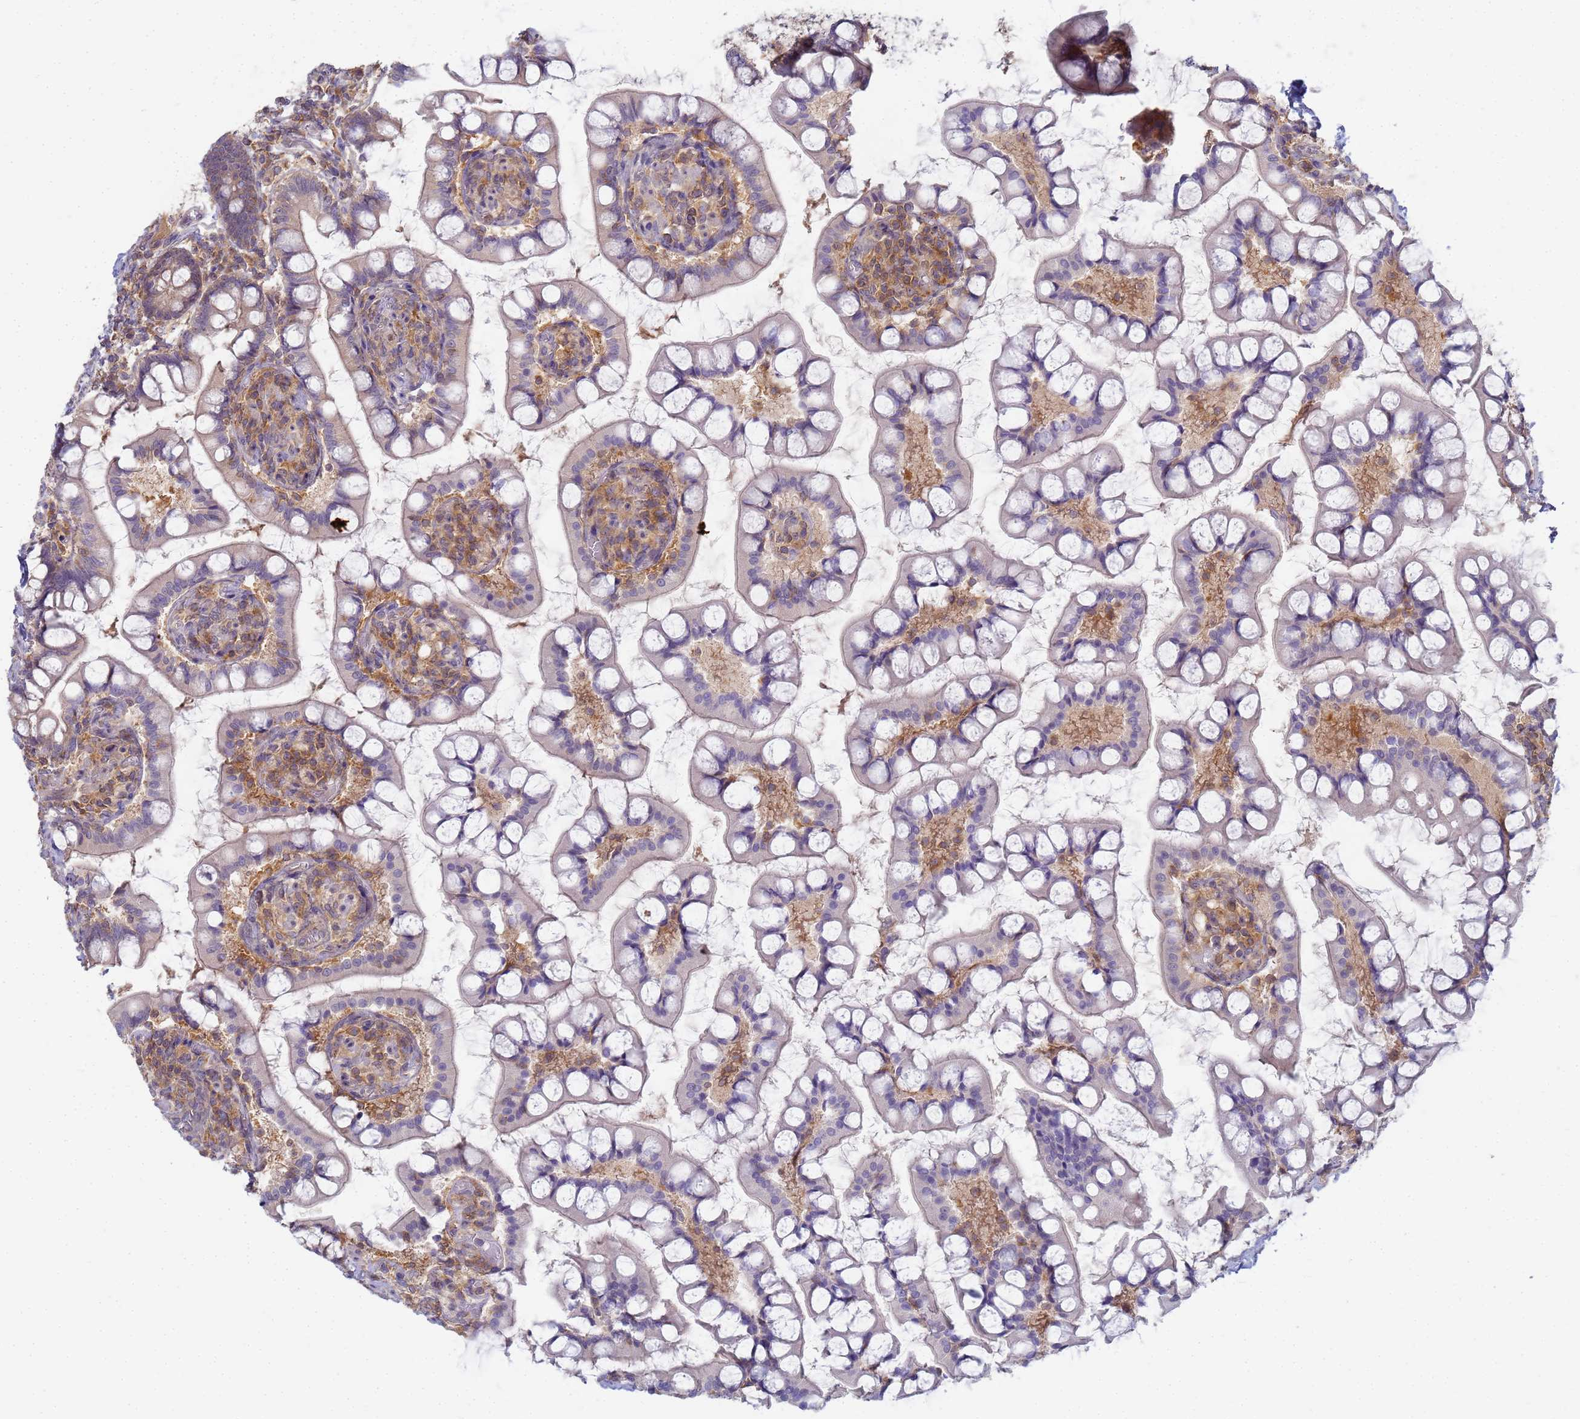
{"staining": {"intensity": "weak", "quantity": "25%-75%", "location": "cytoplasmic/membranous"}, "tissue": "small intestine", "cell_type": "Glandular cells", "image_type": "normal", "snomed": [{"axis": "morphology", "description": "Normal tissue, NOS"}, {"axis": "topography", "description": "Small intestine"}], "caption": "Immunohistochemistry (IHC) (DAB) staining of normal human small intestine reveals weak cytoplasmic/membranous protein expression in approximately 25%-75% of glandular cells. The staining was performed using DAB (3,3'-diaminobenzidine) to visualize the protein expression in brown, while the nuclei were stained in blue with hematoxylin (Magnification: 20x).", "gene": "SHARPIN", "patient": {"sex": "male", "age": 52}}